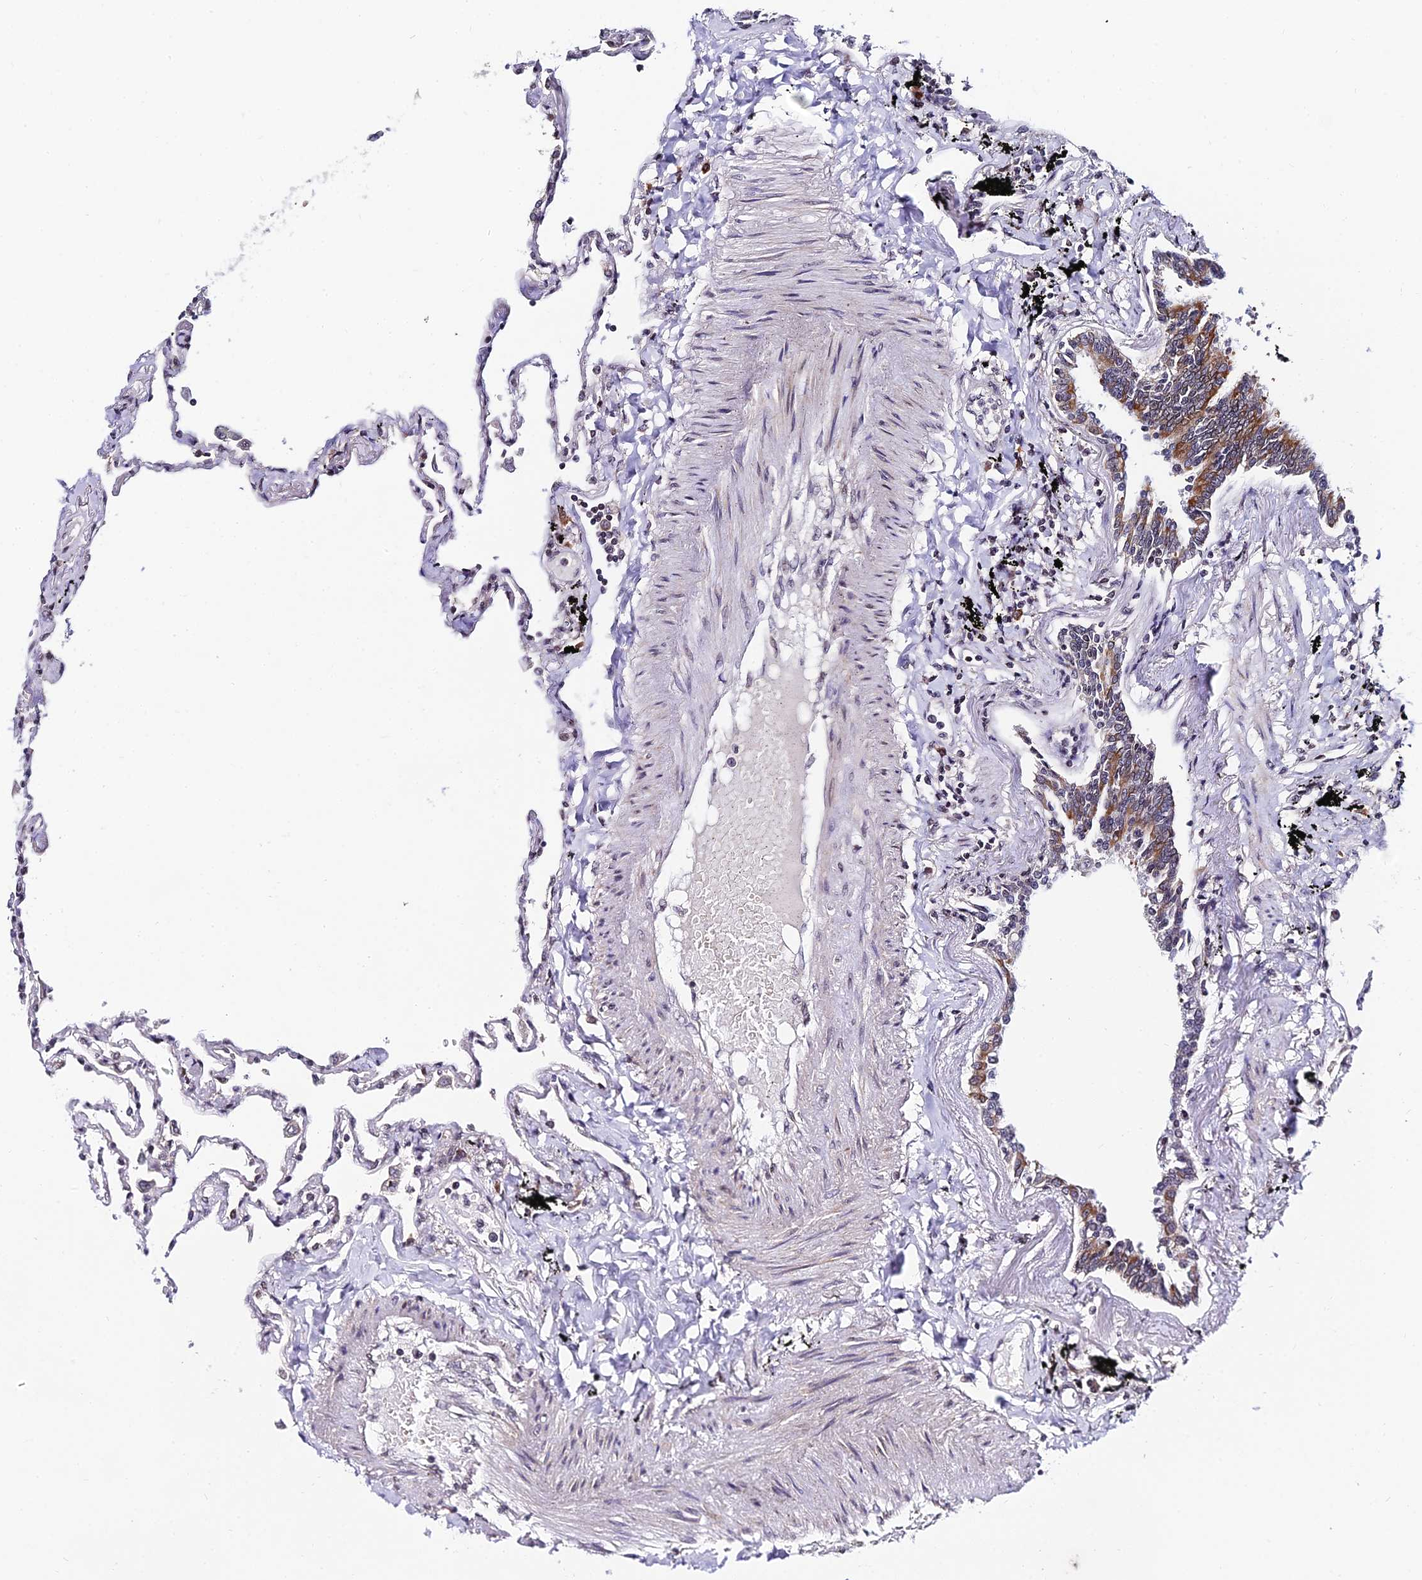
{"staining": {"intensity": "weak", "quantity": "<25%", "location": "cytoplasmic/membranous"}, "tissue": "lung", "cell_type": "Alveolar cells", "image_type": "normal", "snomed": [{"axis": "morphology", "description": "Normal tissue, NOS"}, {"axis": "topography", "description": "Lung"}], "caption": "IHC histopathology image of unremarkable lung stained for a protein (brown), which displays no expression in alveolar cells. The staining is performed using DAB (3,3'-diaminobenzidine) brown chromogen with nuclei counter-stained in using hematoxylin.", "gene": "CDNF", "patient": {"sex": "female", "age": 67}}